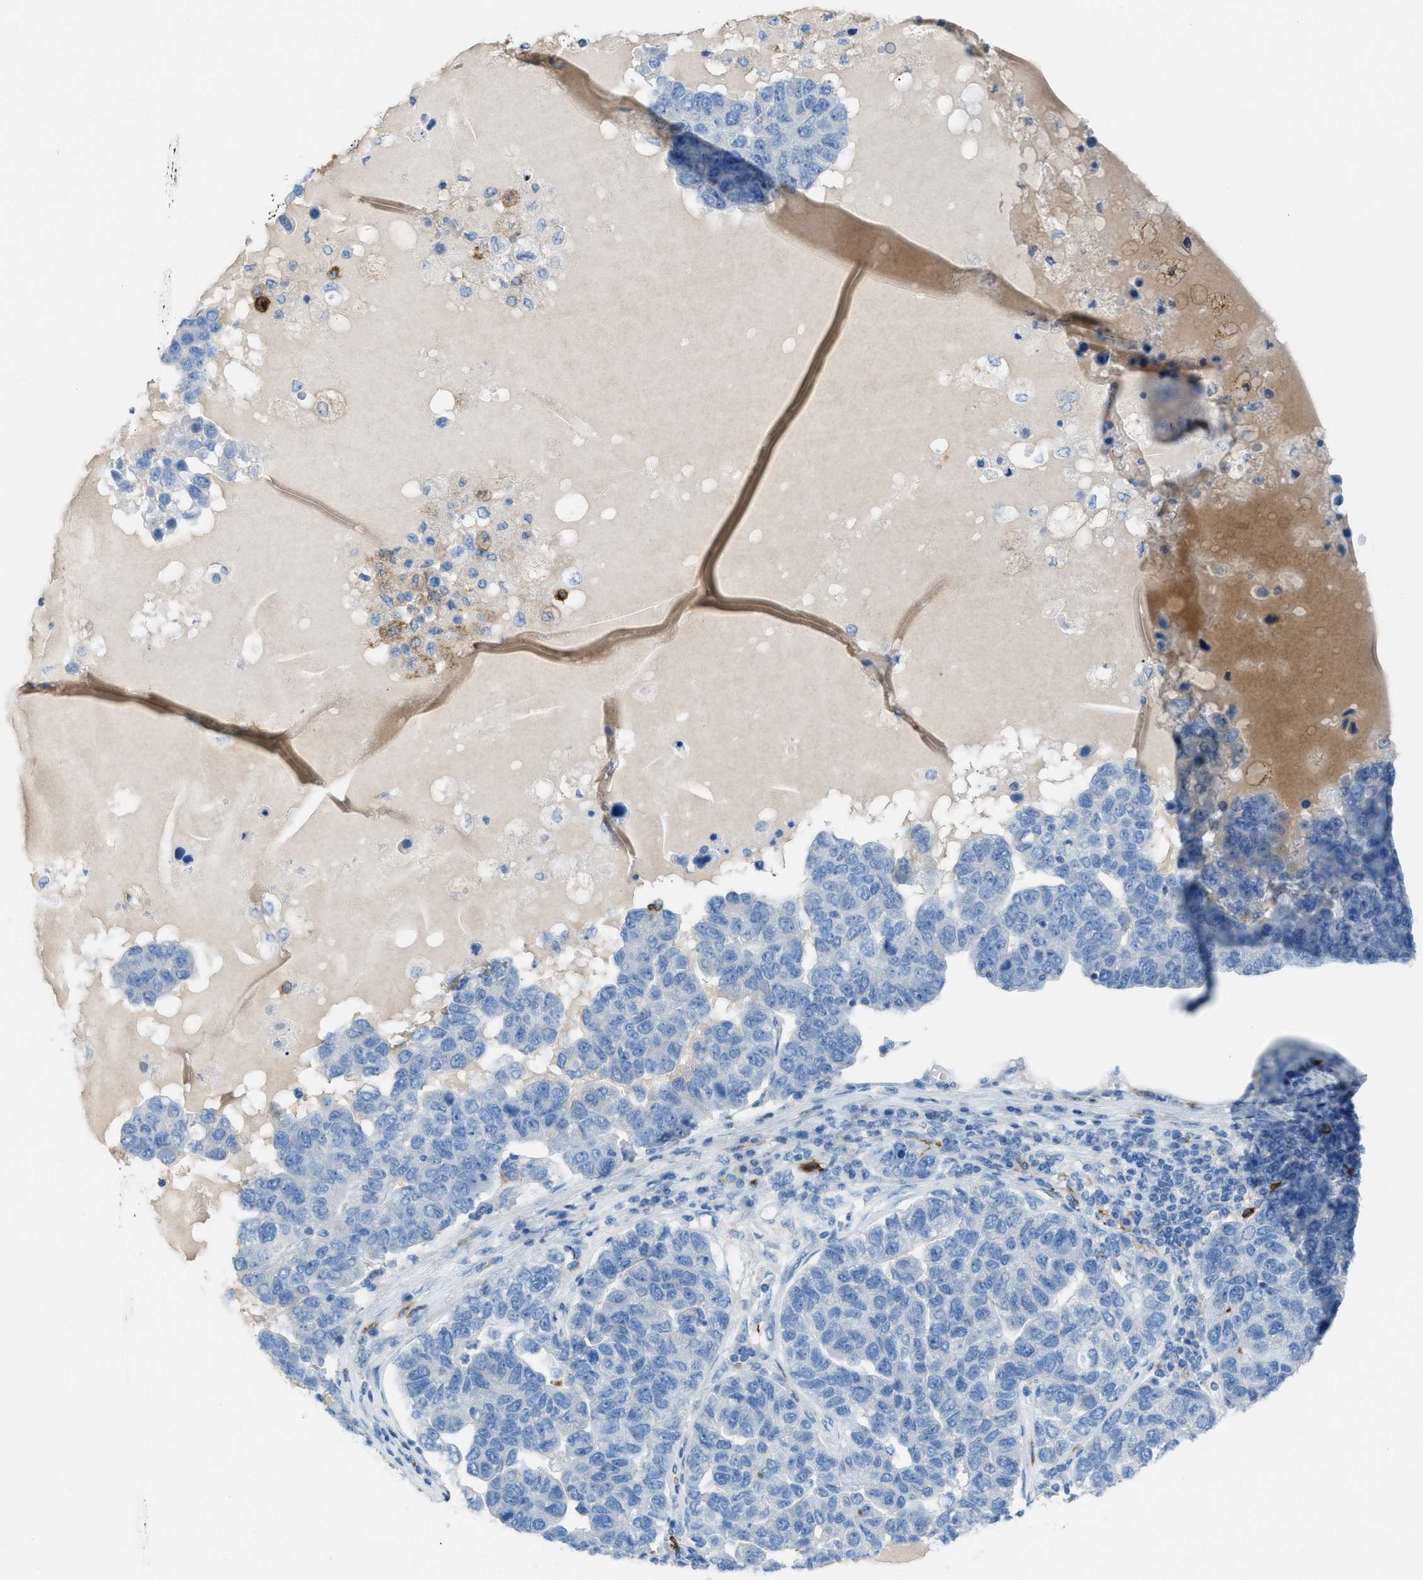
{"staining": {"intensity": "negative", "quantity": "none", "location": "none"}, "tissue": "pancreatic cancer", "cell_type": "Tumor cells", "image_type": "cancer", "snomed": [{"axis": "morphology", "description": "Adenocarcinoma, NOS"}, {"axis": "topography", "description": "Pancreas"}], "caption": "Image shows no significant protein positivity in tumor cells of pancreatic cancer.", "gene": "CLEC10A", "patient": {"sex": "female", "age": 61}}